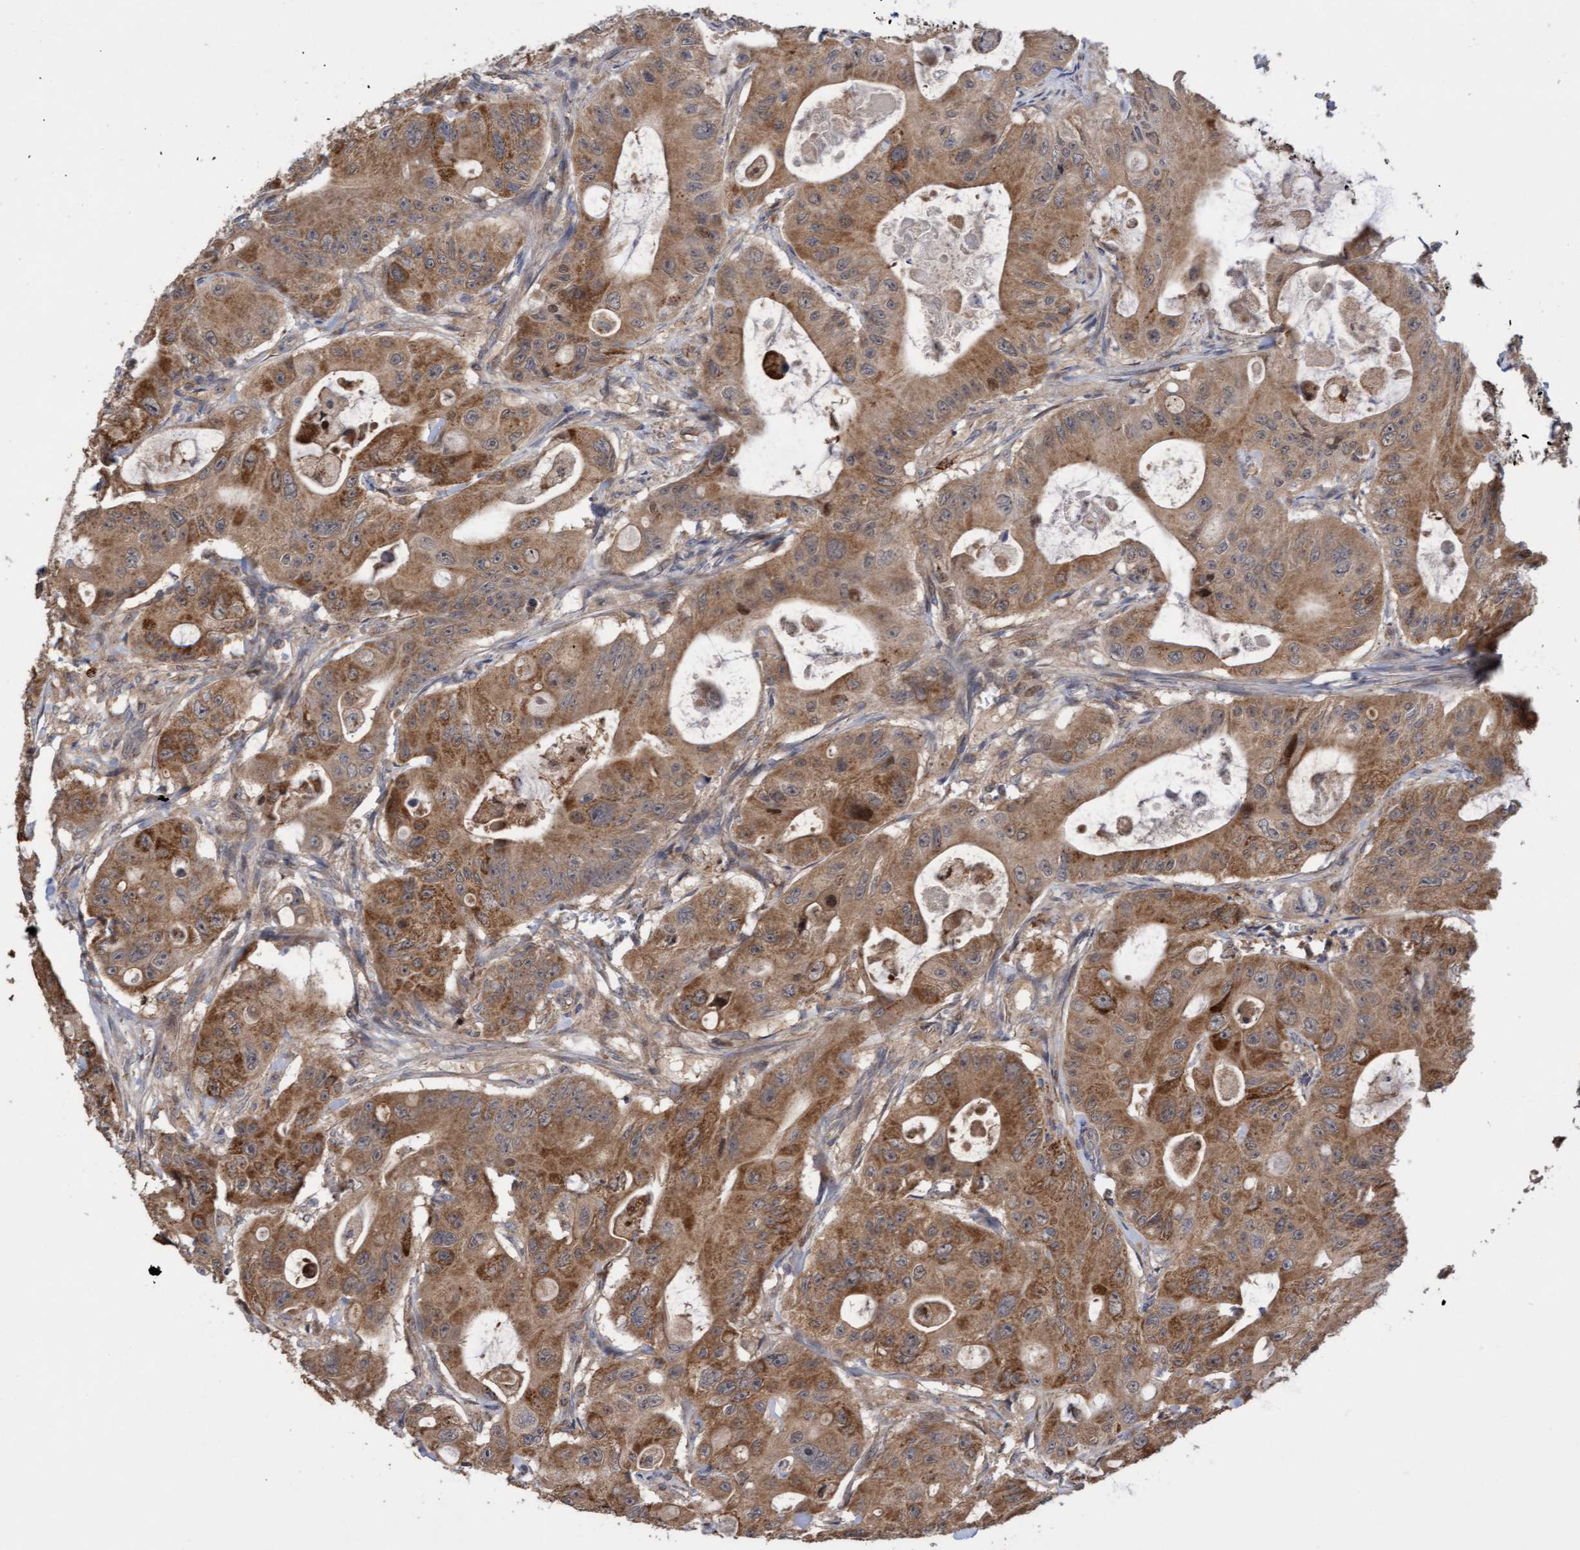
{"staining": {"intensity": "moderate", "quantity": ">75%", "location": "cytoplasmic/membranous"}, "tissue": "colorectal cancer", "cell_type": "Tumor cells", "image_type": "cancer", "snomed": [{"axis": "morphology", "description": "Adenocarcinoma, NOS"}, {"axis": "topography", "description": "Colon"}], "caption": "Immunohistochemistry (IHC) image of human colorectal cancer (adenocarcinoma) stained for a protein (brown), which exhibits medium levels of moderate cytoplasmic/membranous expression in about >75% of tumor cells.", "gene": "ITFG1", "patient": {"sex": "female", "age": 46}}